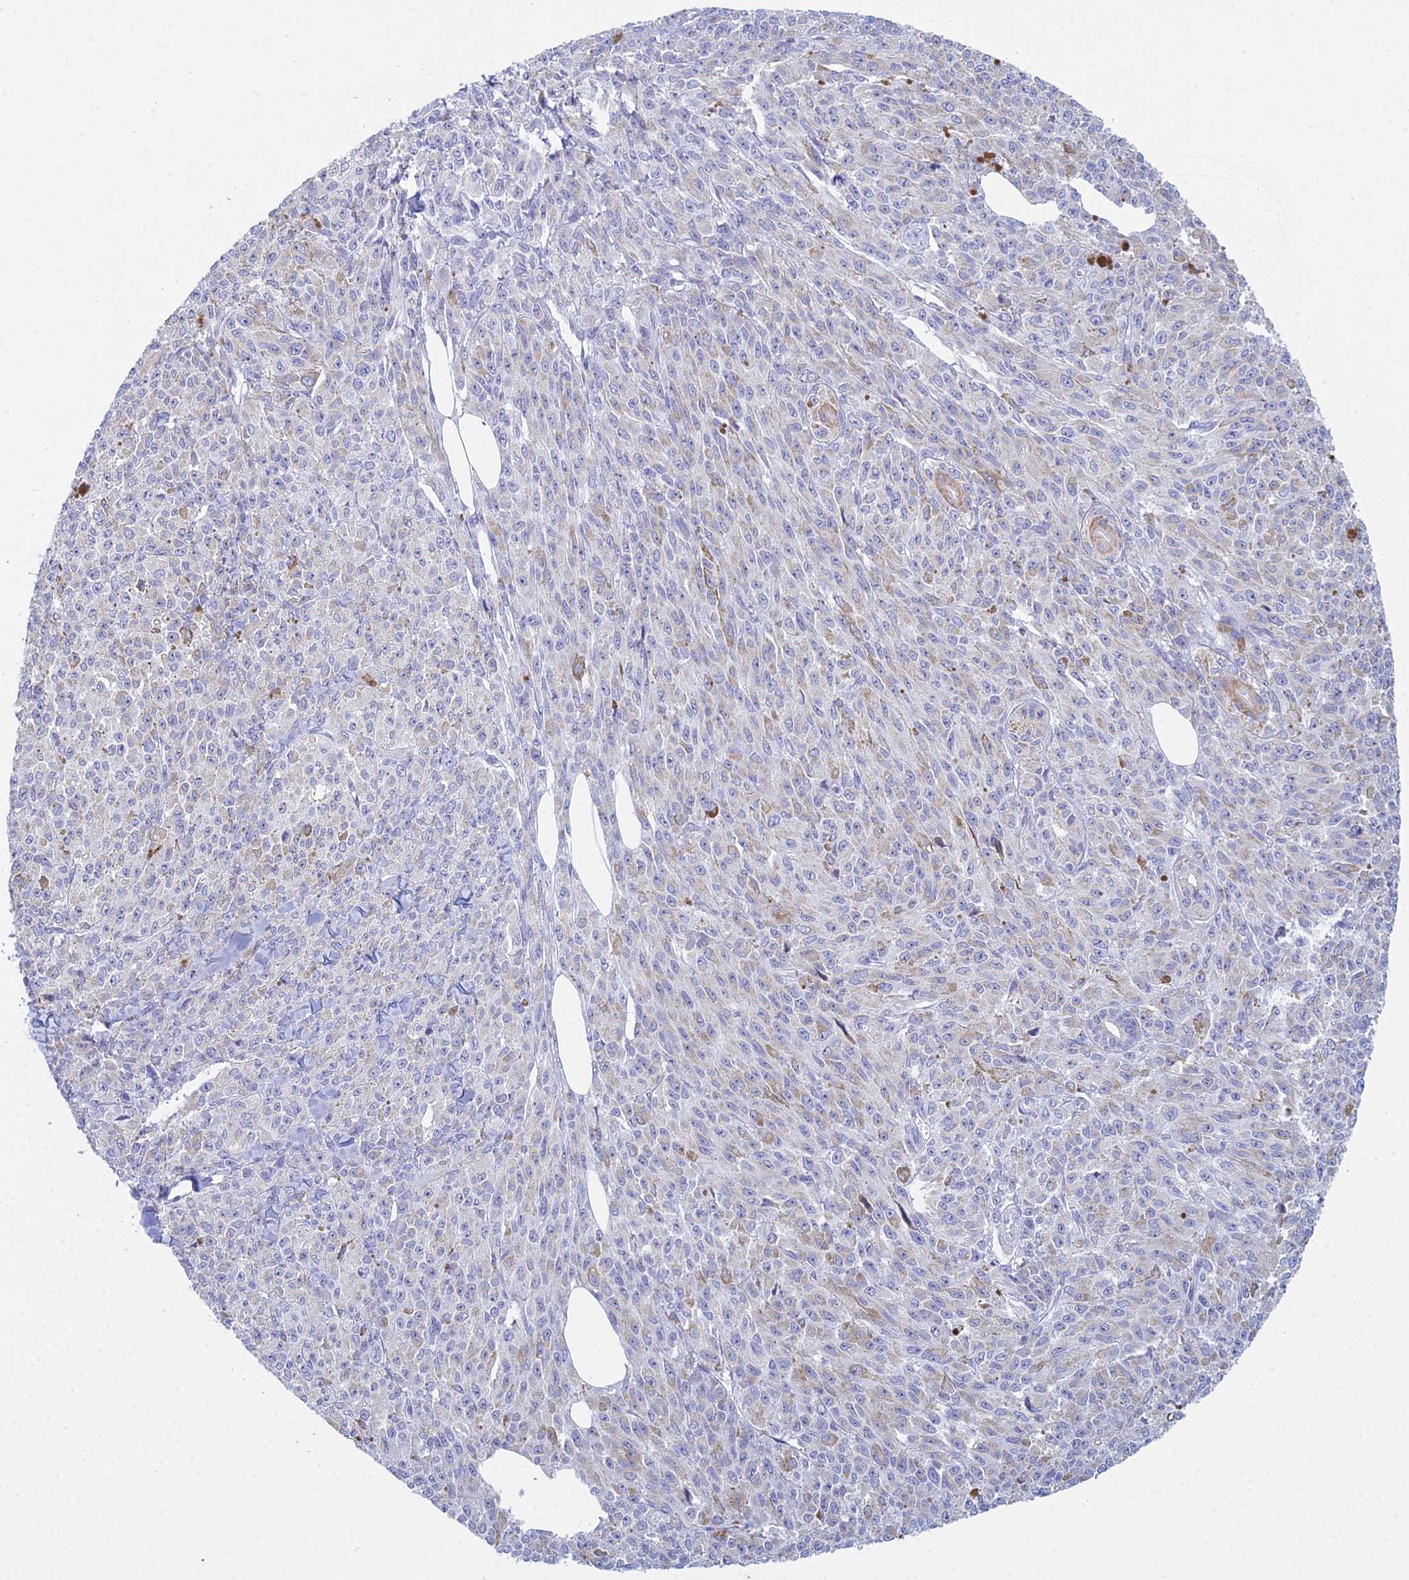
{"staining": {"intensity": "weak", "quantity": "<25%", "location": "cytoplasmic/membranous"}, "tissue": "melanoma", "cell_type": "Tumor cells", "image_type": "cancer", "snomed": [{"axis": "morphology", "description": "Malignant melanoma, NOS"}, {"axis": "topography", "description": "Skin"}], "caption": "An immunohistochemistry (IHC) histopathology image of malignant melanoma is shown. There is no staining in tumor cells of malignant melanoma. The staining is performed using DAB brown chromogen with nuclei counter-stained in using hematoxylin.", "gene": "PRR13", "patient": {"sex": "female", "age": 52}}